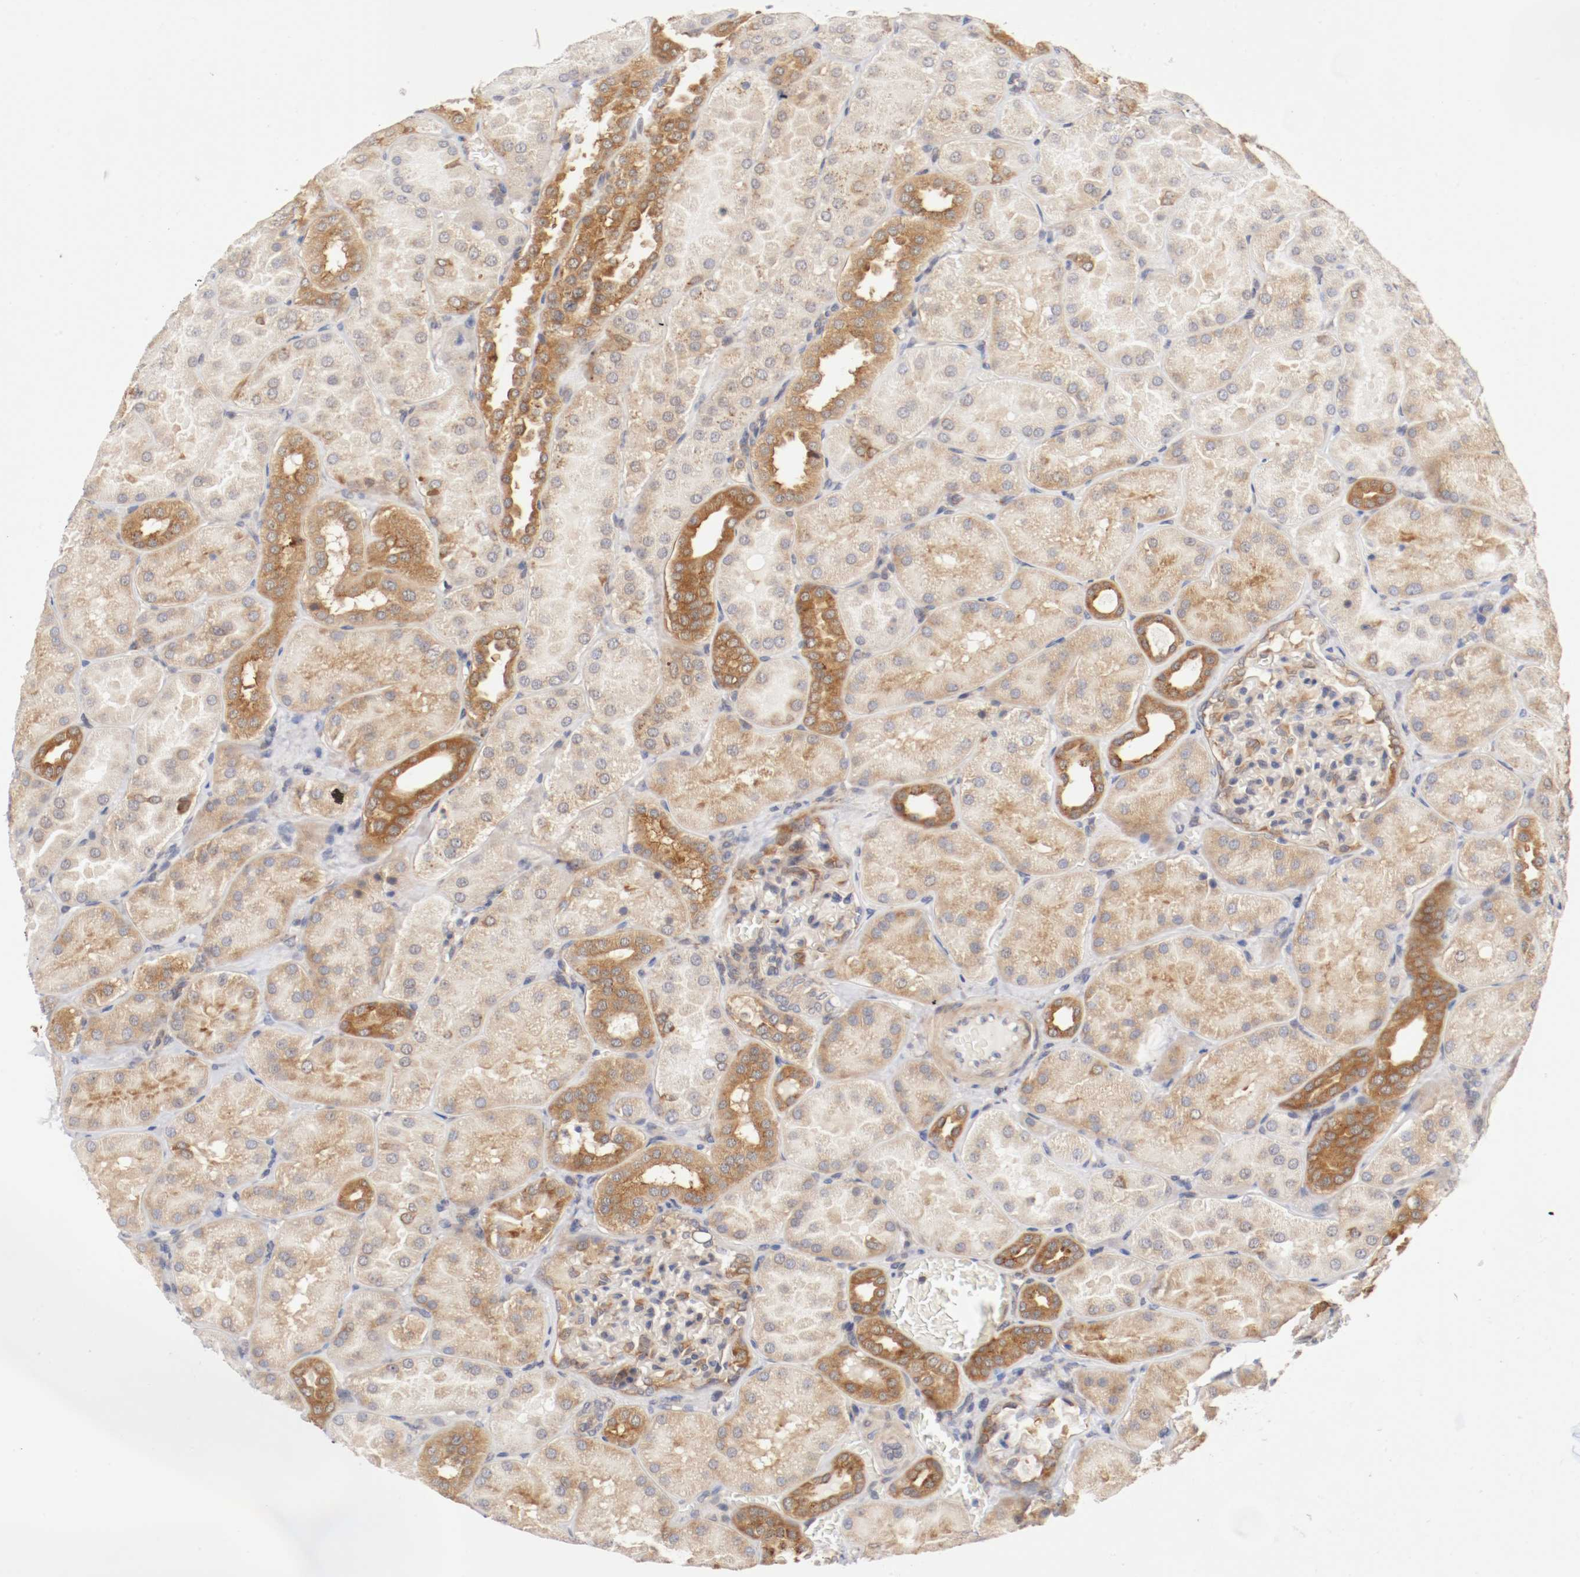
{"staining": {"intensity": "moderate", "quantity": "<25%", "location": "cytoplasmic/membranous"}, "tissue": "kidney", "cell_type": "Cells in glomeruli", "image_type": "normal", "snomed": [{"axis": "morphology", "description": "Normal tissue, NOS"}, {"axis": "topography", "description": "Kidney"}], "caption": "Immunohistochemical staining of benign human kidney reveals low levels of moderate cytoplasmic/membranous expression in about <25% of cells in glomeruli.", "gene": "FKBP3", "patient": {"sex": "male", "age": 28}}